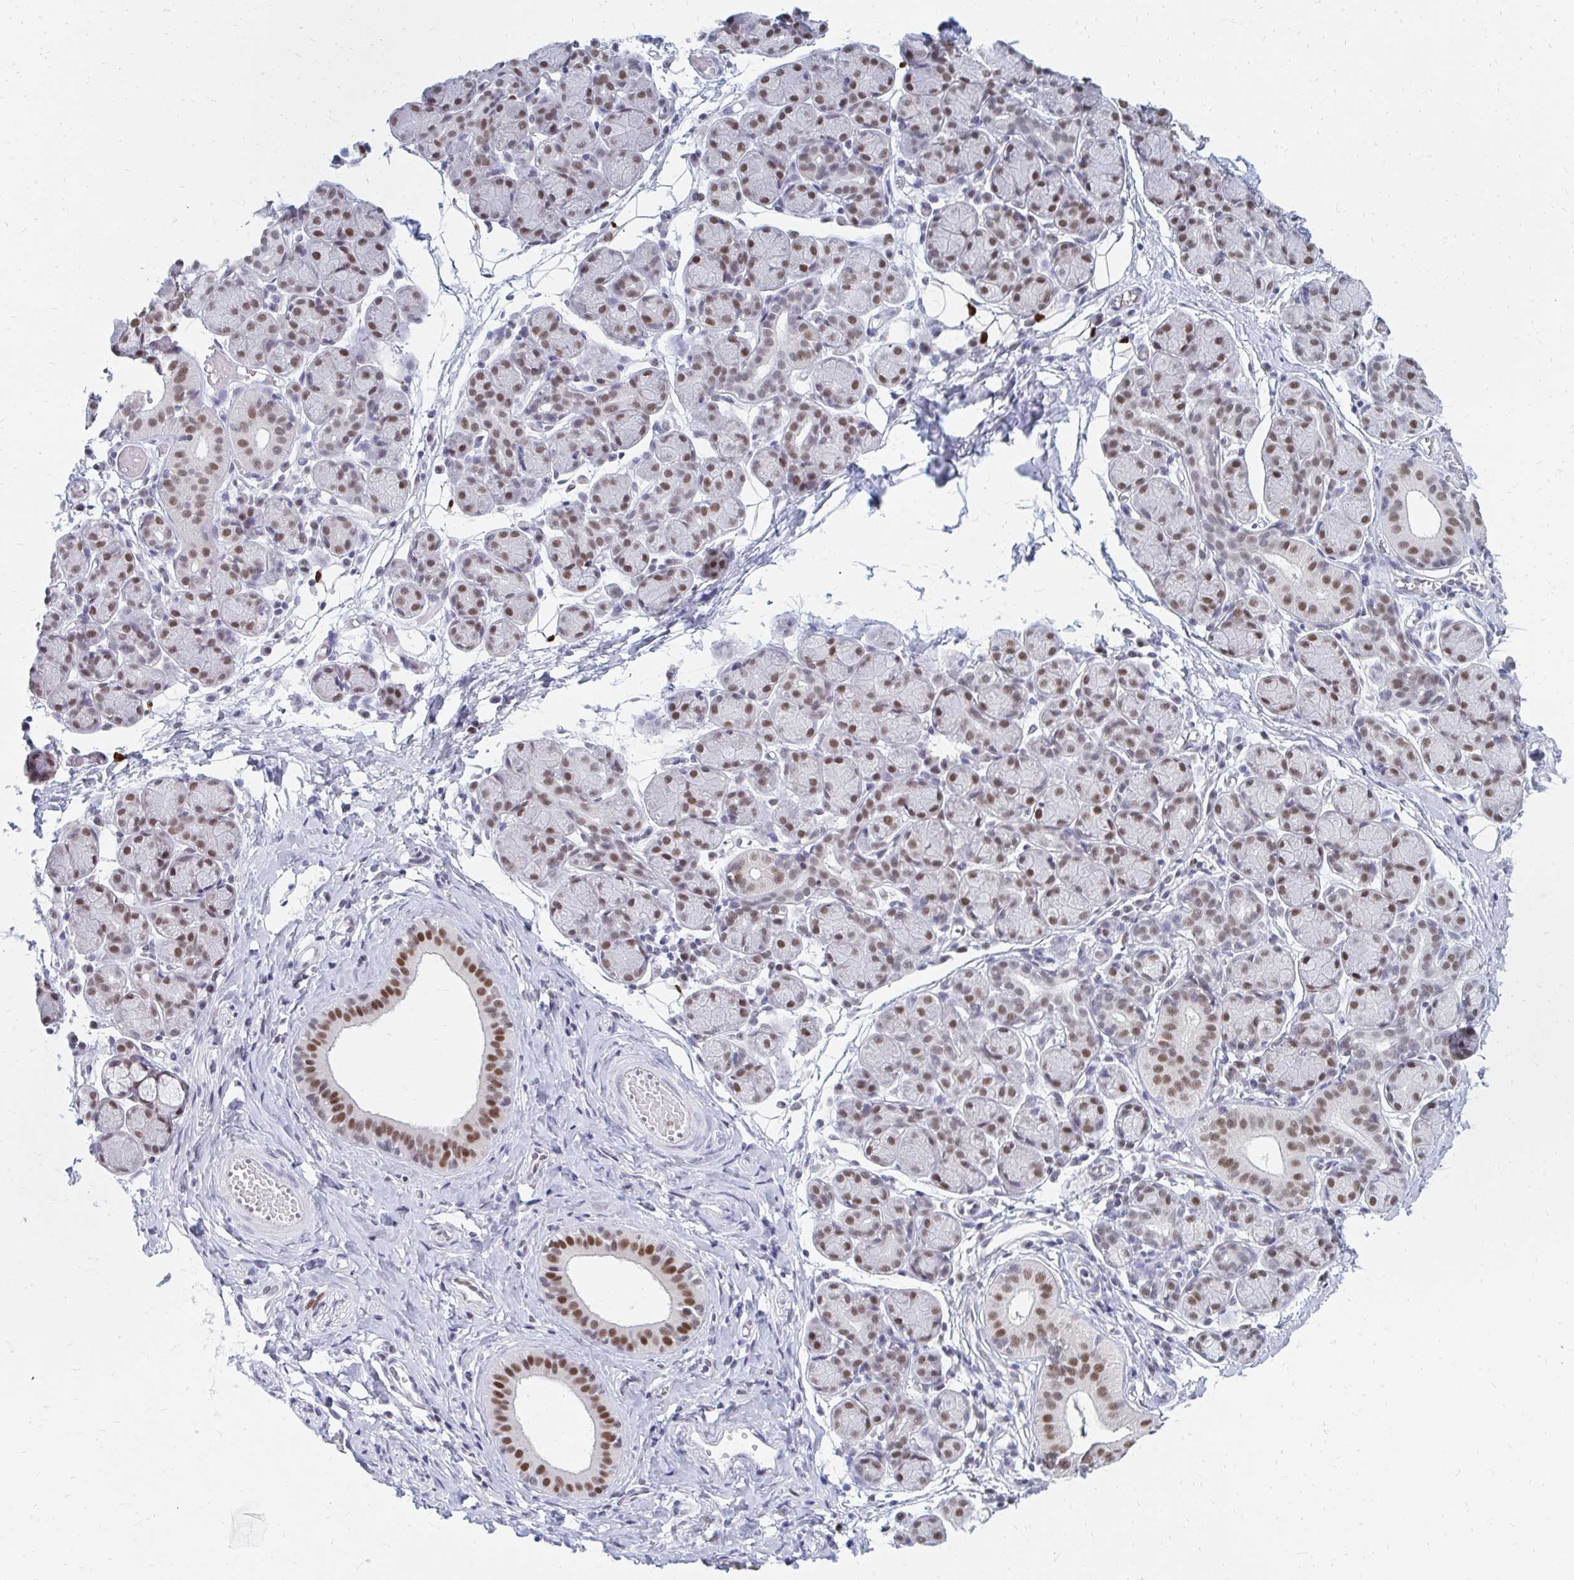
{"staining": {"intensity": "moderate", "quantity": "25%-75%", "location": "nuclear"}, "tissue": "salivary gland", "cell_type": "Glandular cells", "image_type": "normal", "snomed": [{"axis": "morphology", "description": "Normal tissue, NOS"}, {"axis": "morphology", "description": "Inflammation, NOS"}, {"axis": "topography", "description": "Lymph node"}, {"axis": "topography", "description": "Salivary gland"}], "caption": "Protein expression analysis of normal human salivary gland reveals moderate nuclear expression in about 25%-75% of glandular cells.", "gene": "PLK3", "patient": {"sex": "male", "age": 3}}